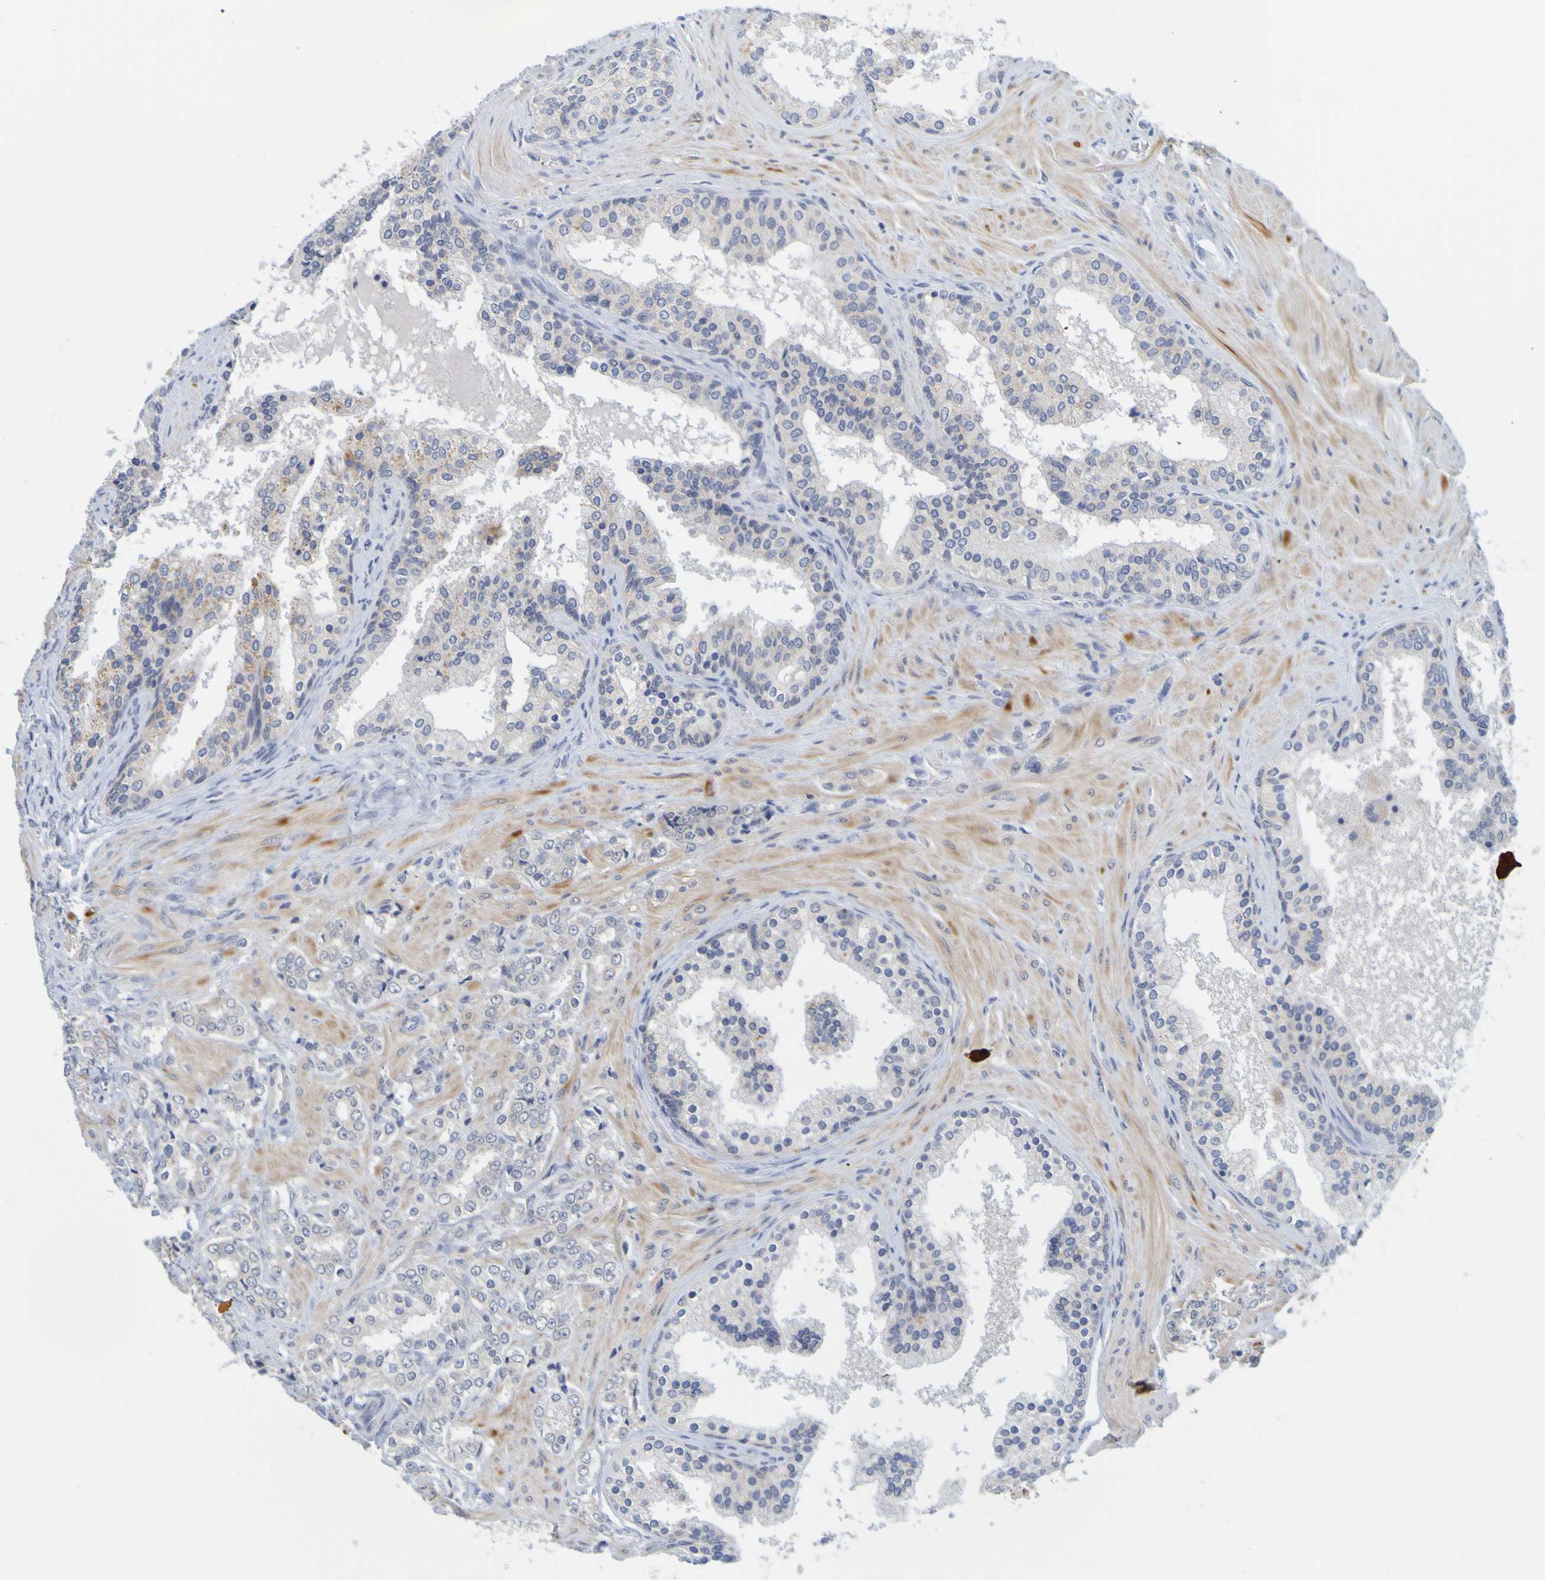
{"staining": {"intensity": "negative", "quantity": "none", "location": "none"}, "tissue": "prostate cancer", "cell_type": "Tumor cells", "image_type": "cancer", "snomed": [{"axis": "morphology", "description": "Adenocarcinoma, Low grade"}, {"axis": "topography", "description": "Prostate"}], "caption": "Immunohistochemistry of prostate cancer (adenocarcinoma (low-grade)) demonstrates no positivity in tumor cells.", "gene": "ENDOU", "patient": {"sex": "male", "age": 60}}